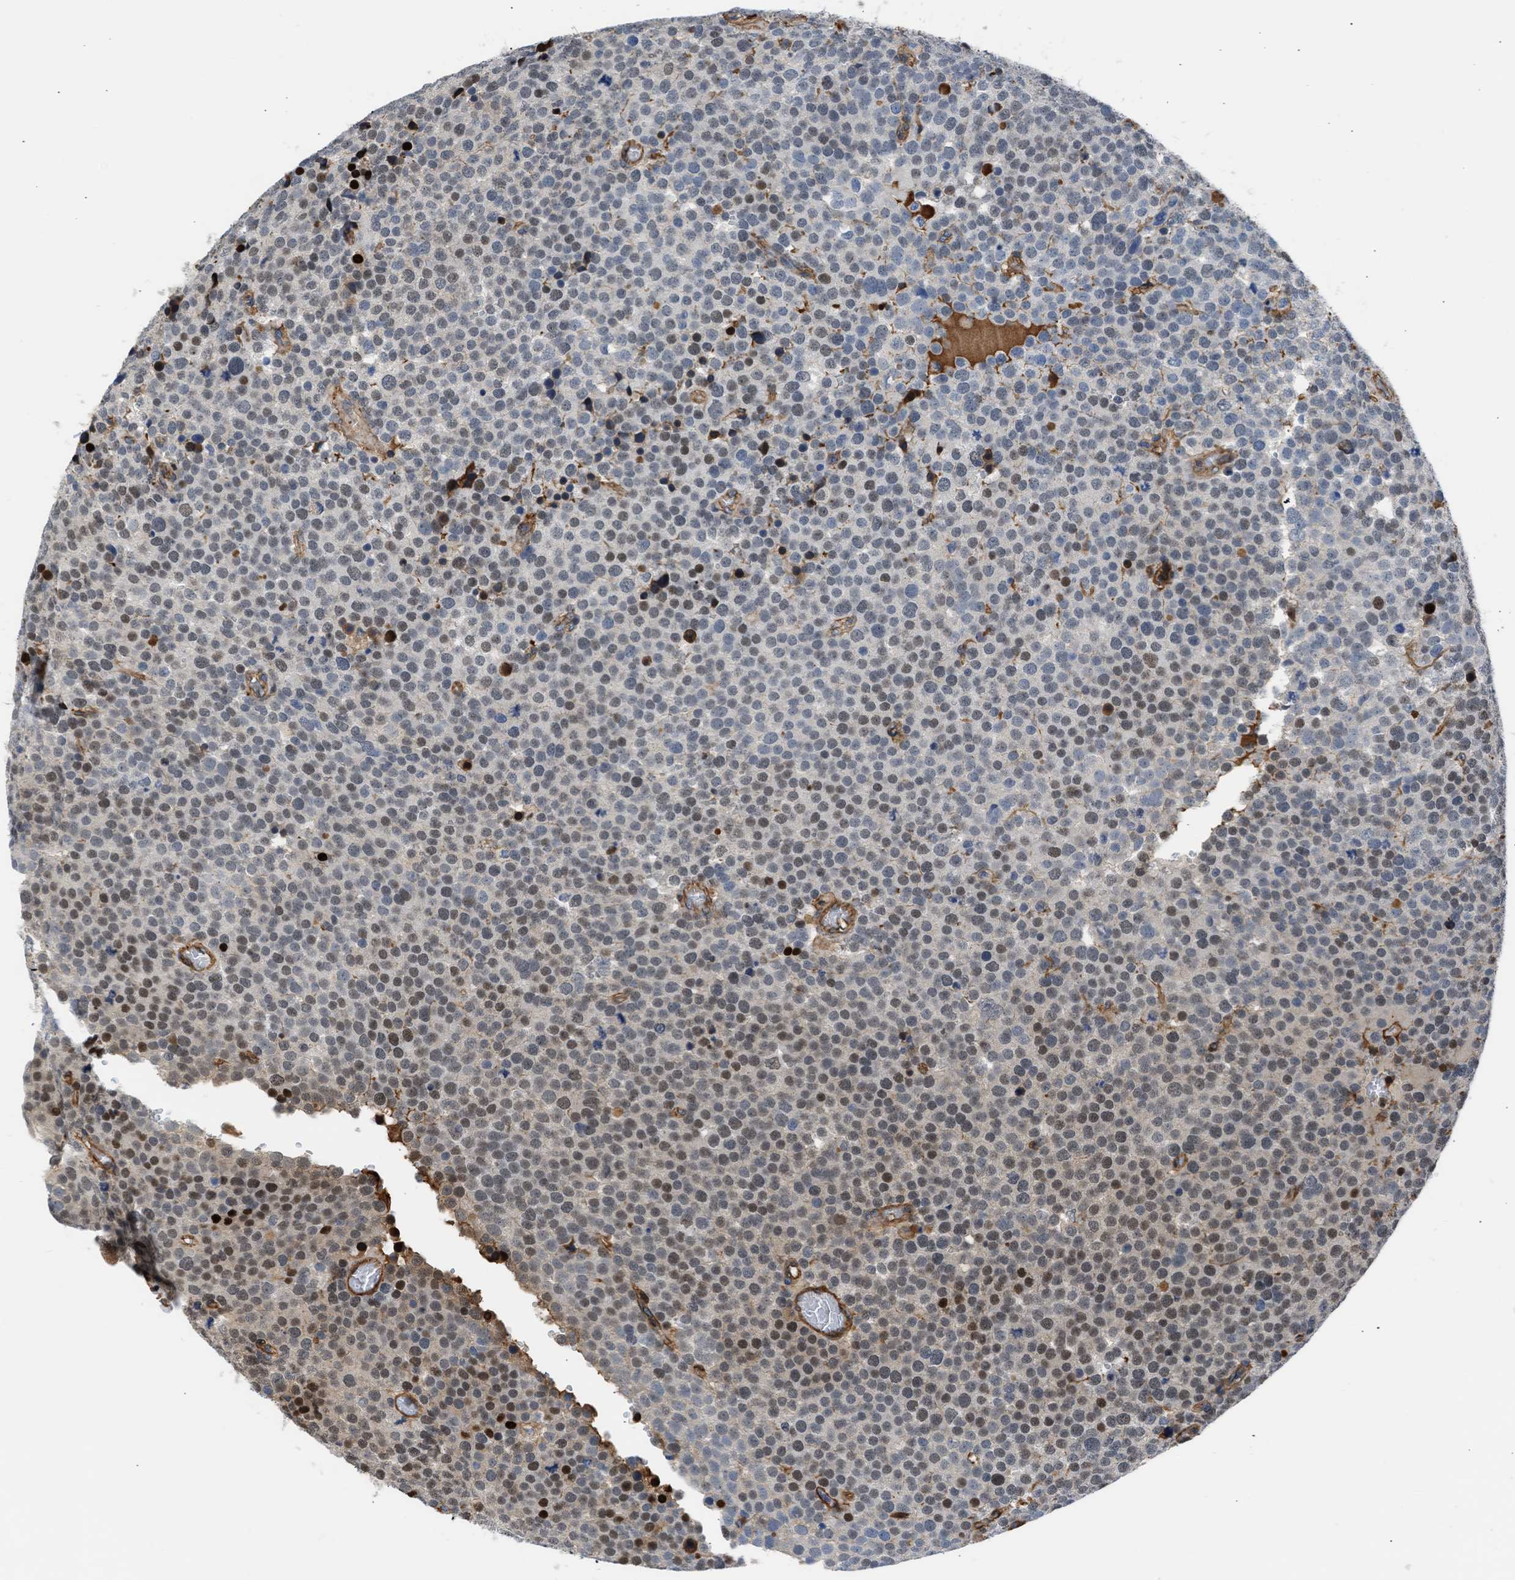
{"staining": {"intensity": "moderate", "quantity": "25%-75%", "location": "cytoplasmic/membranous,nuclear"}, "tissue": "testis cancer", "cell_type": "Tumor cells", "image_type": "cancer", "snomed": [{"axis": "morphology", "description": "Normal tissue, NOS"}, {"axis": "morphology", "description": "Seminoma, NOS"}, {"axis": "topography", "description": "Testis"}], "caption": "Tumor cells exhibit moderate cytoplasmic/membranous and nuclear staining in approximately 25%-75% of cells in testis seminoma.", "gene": "MAS1L", "patient": {"sex": "male", "age": 71}}